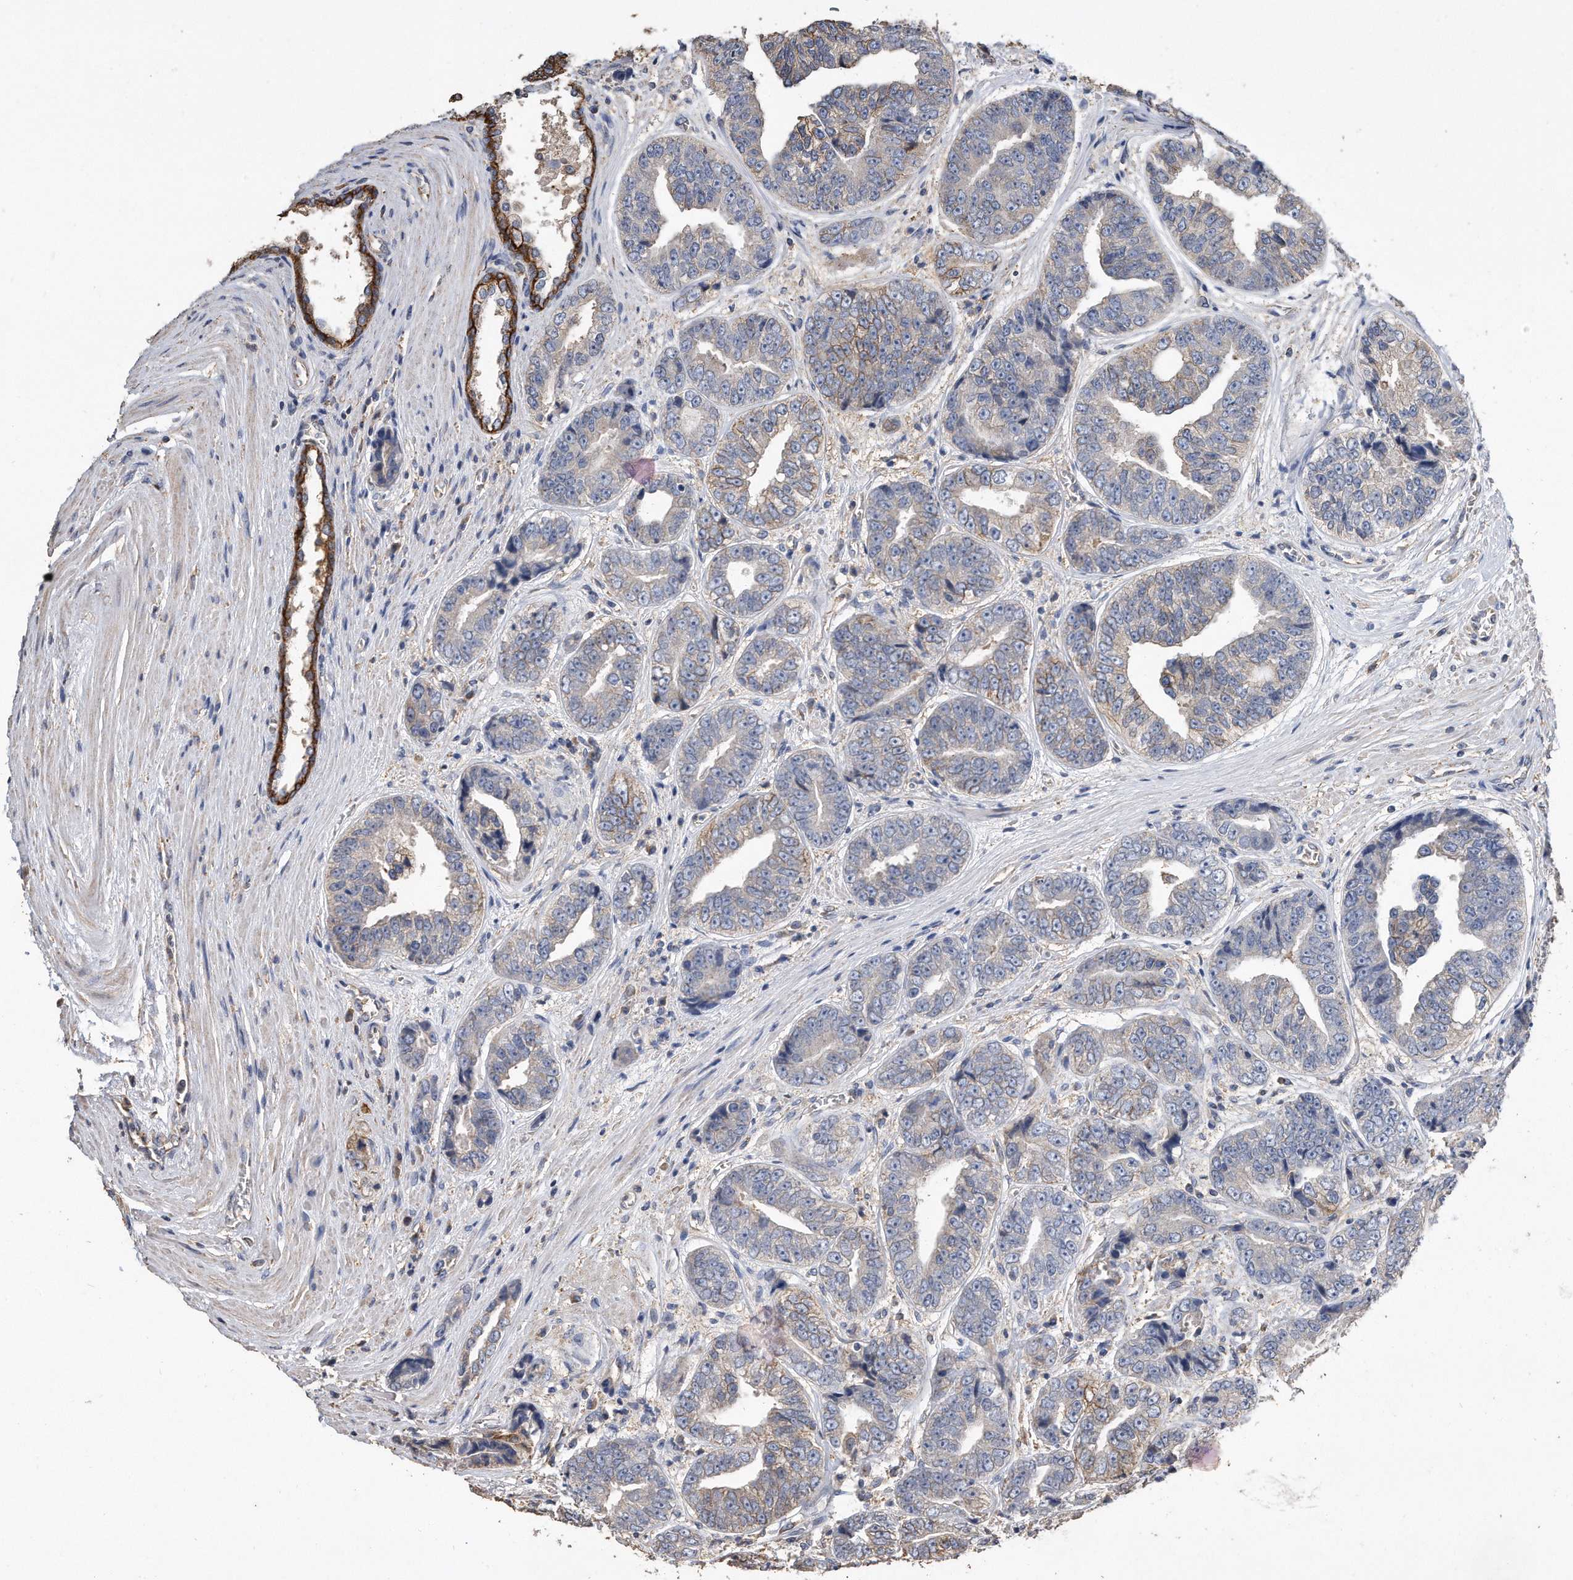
{"staining": {"intensity": "weak", "quantity": "<25%", "location": "cytoplasmic/membranous"}, "tissue": "prostate cancer", "cell_type": "Tumor cells", "image_type": "cancer", "snomed": [{"axis": "morphology", "description": "Adenocarcinoma, High grade"}, {"axis": "topography", "description": "Prostate"}], "caption": "Tumor cells show no significant protein positivity in prostate adenocarcinoma (high-grade).", "gene": "CDCP1", "patient": {"sex": "male", "age": 61}}